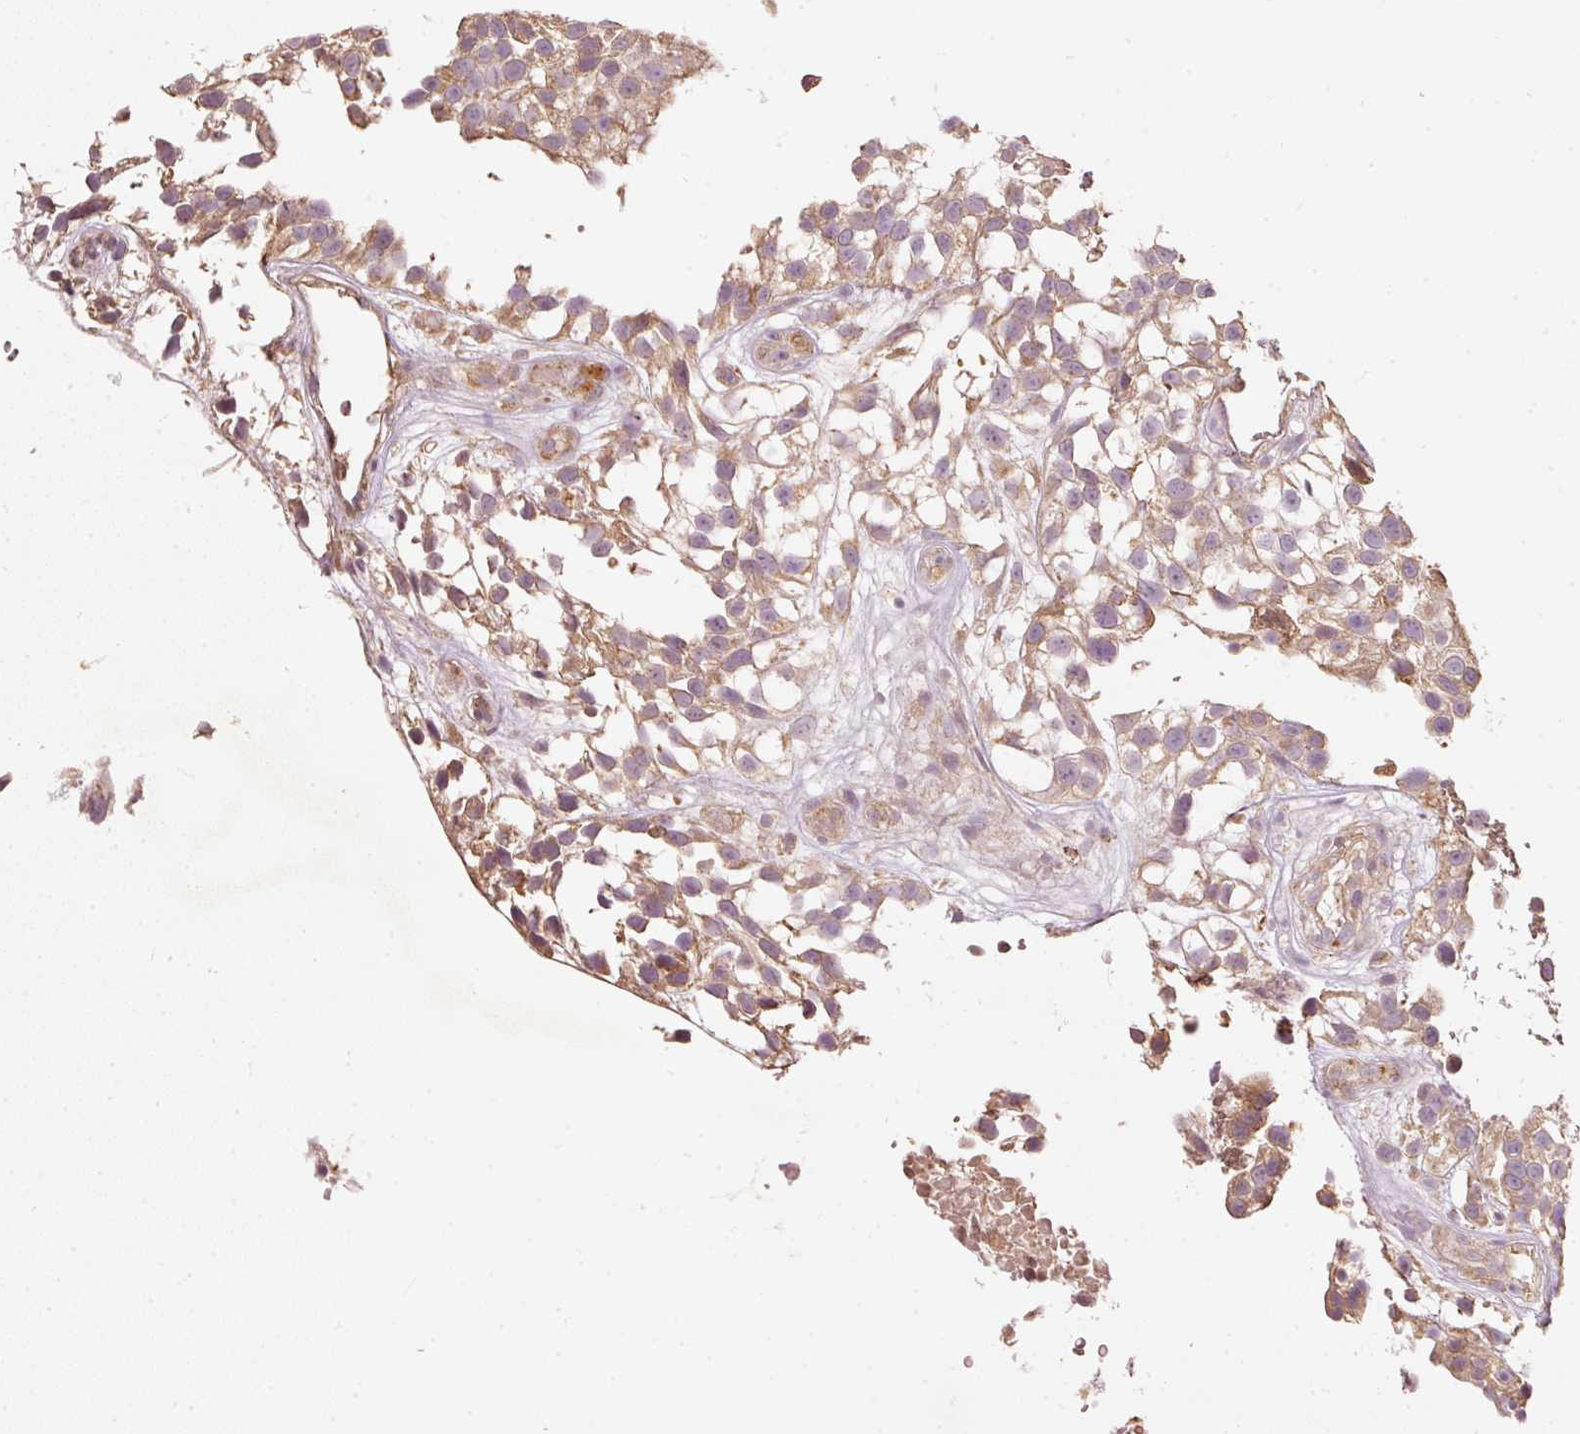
{"staining": {"intensity": "moderate", "quantity": ">75%", "location": "cytoplasmic/membranous"}, "tissue": "urothelial cancer", "cell_type": "Tumor cells", "image_type": "cancer", "snomed": [{"axis": "morphology", "description": "Urothelial carcinoma, High grade"}, {"axis": "topography", "description": "Urinary bladder"}], "caption": "This histopathology image exhibits urothelial cancer stained with immunohistochemistry (IHC) to label a protein in brown. The cytoplasmic/membranous of tumor cells show moderate positivity for the protein. Nuclei are counter-stained blue.", "gene": "PSENEN", "patient": {"sex": "male", "age": 56}}